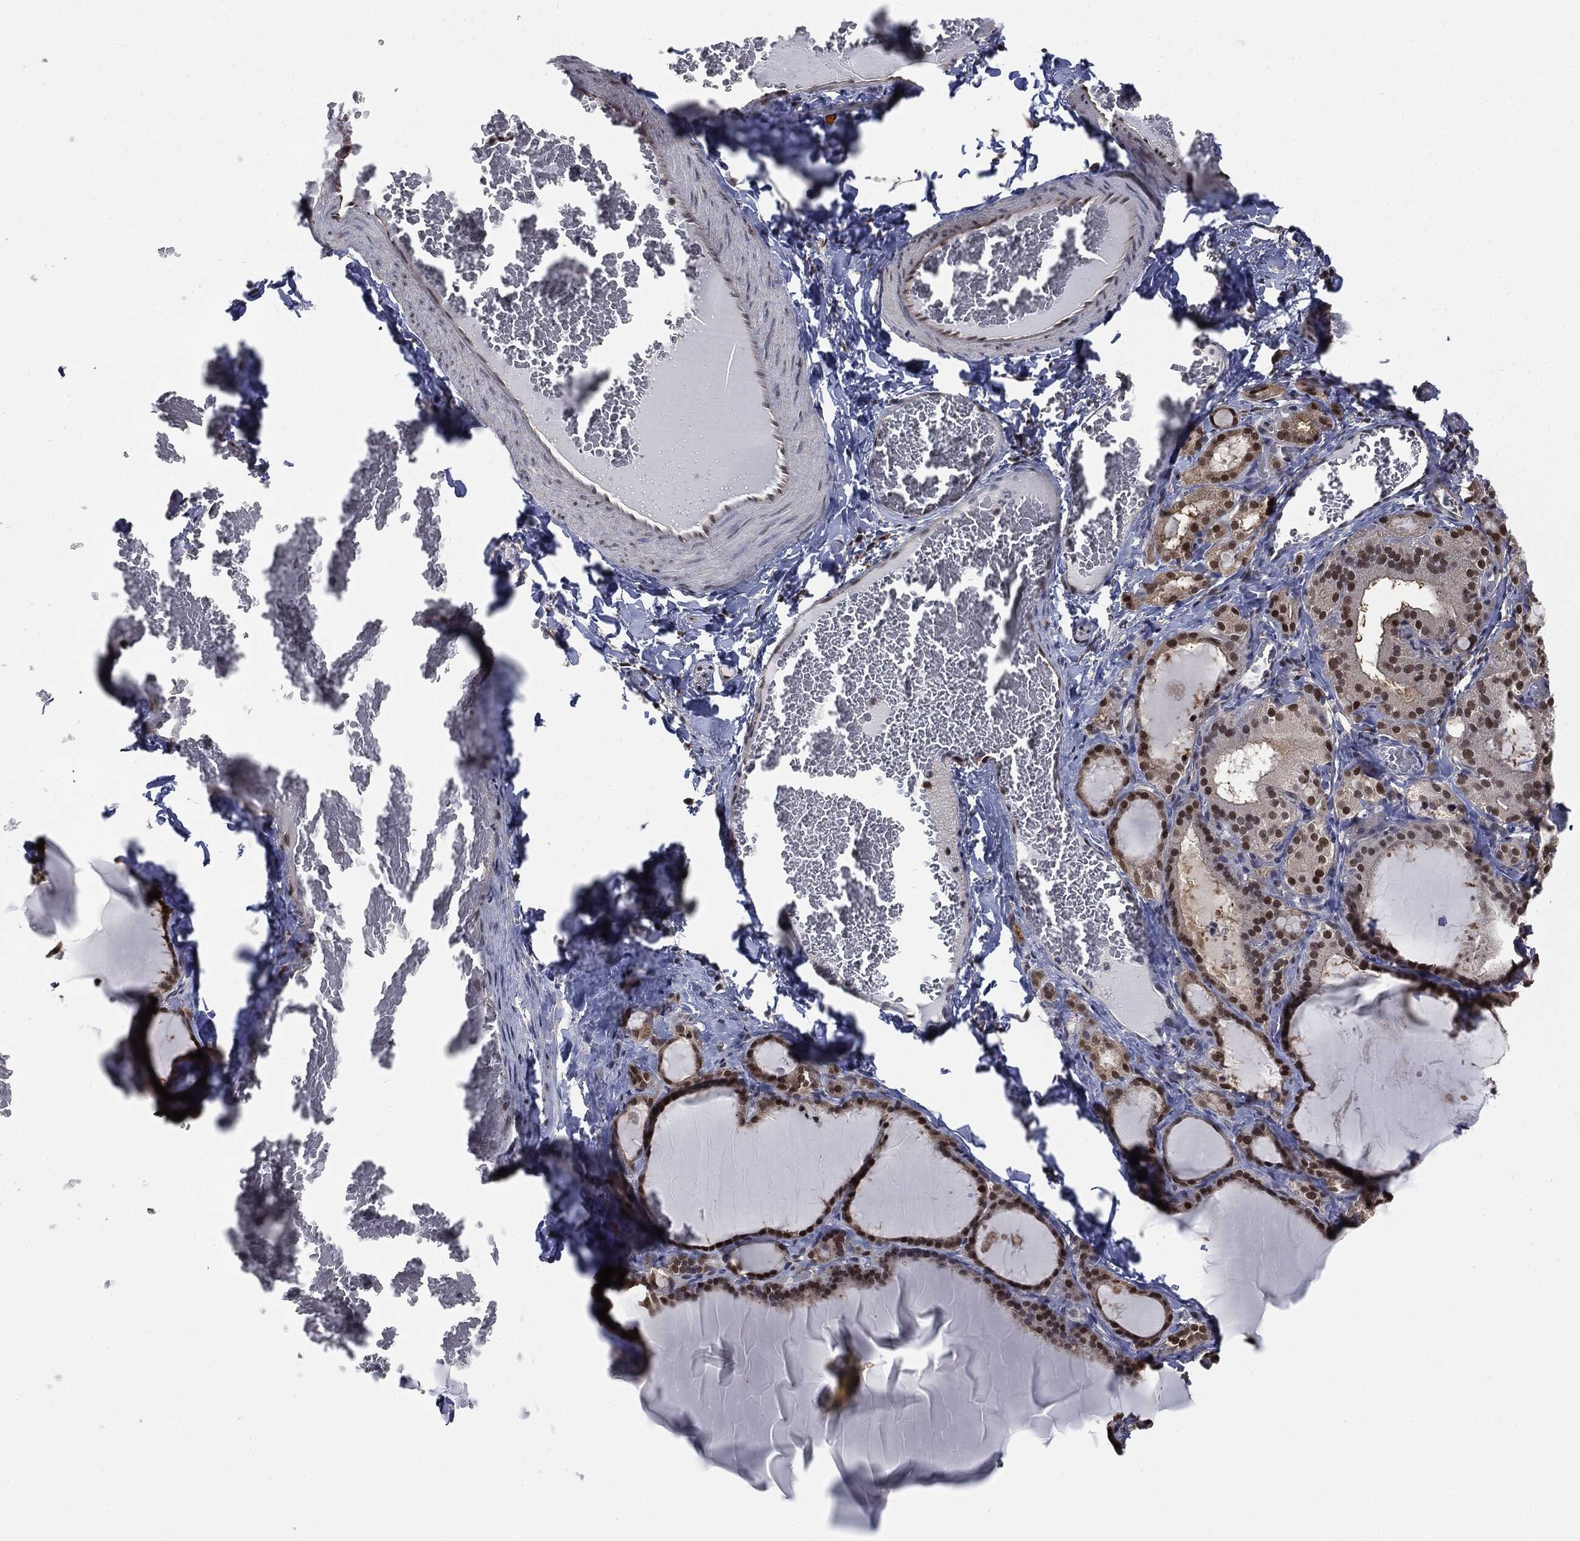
{"staining": {"intensity": "strong", "quantity": ">75%", "location": "nuclear"}, "tissue": "thyroid gland", "cell_type": "Glandular cells", "image_type": "normal", "snomed": [{"axis": "morphology", "description": "Normal tissue, NOS"}, {"axis": "morphology", "description": "Hyperplasia, NOS"}, {"axis": "topography", "description": "Thyroid gland"}], "caption": "IHC (DAB) staining of benign thyroid gland displays strong nuclear protein staining in about >75% of glandular cells. (IHC, brightfield microscopy, high magnification).", "gene": "SHLD2", "patient": {"sex": "female", "age": 27}}